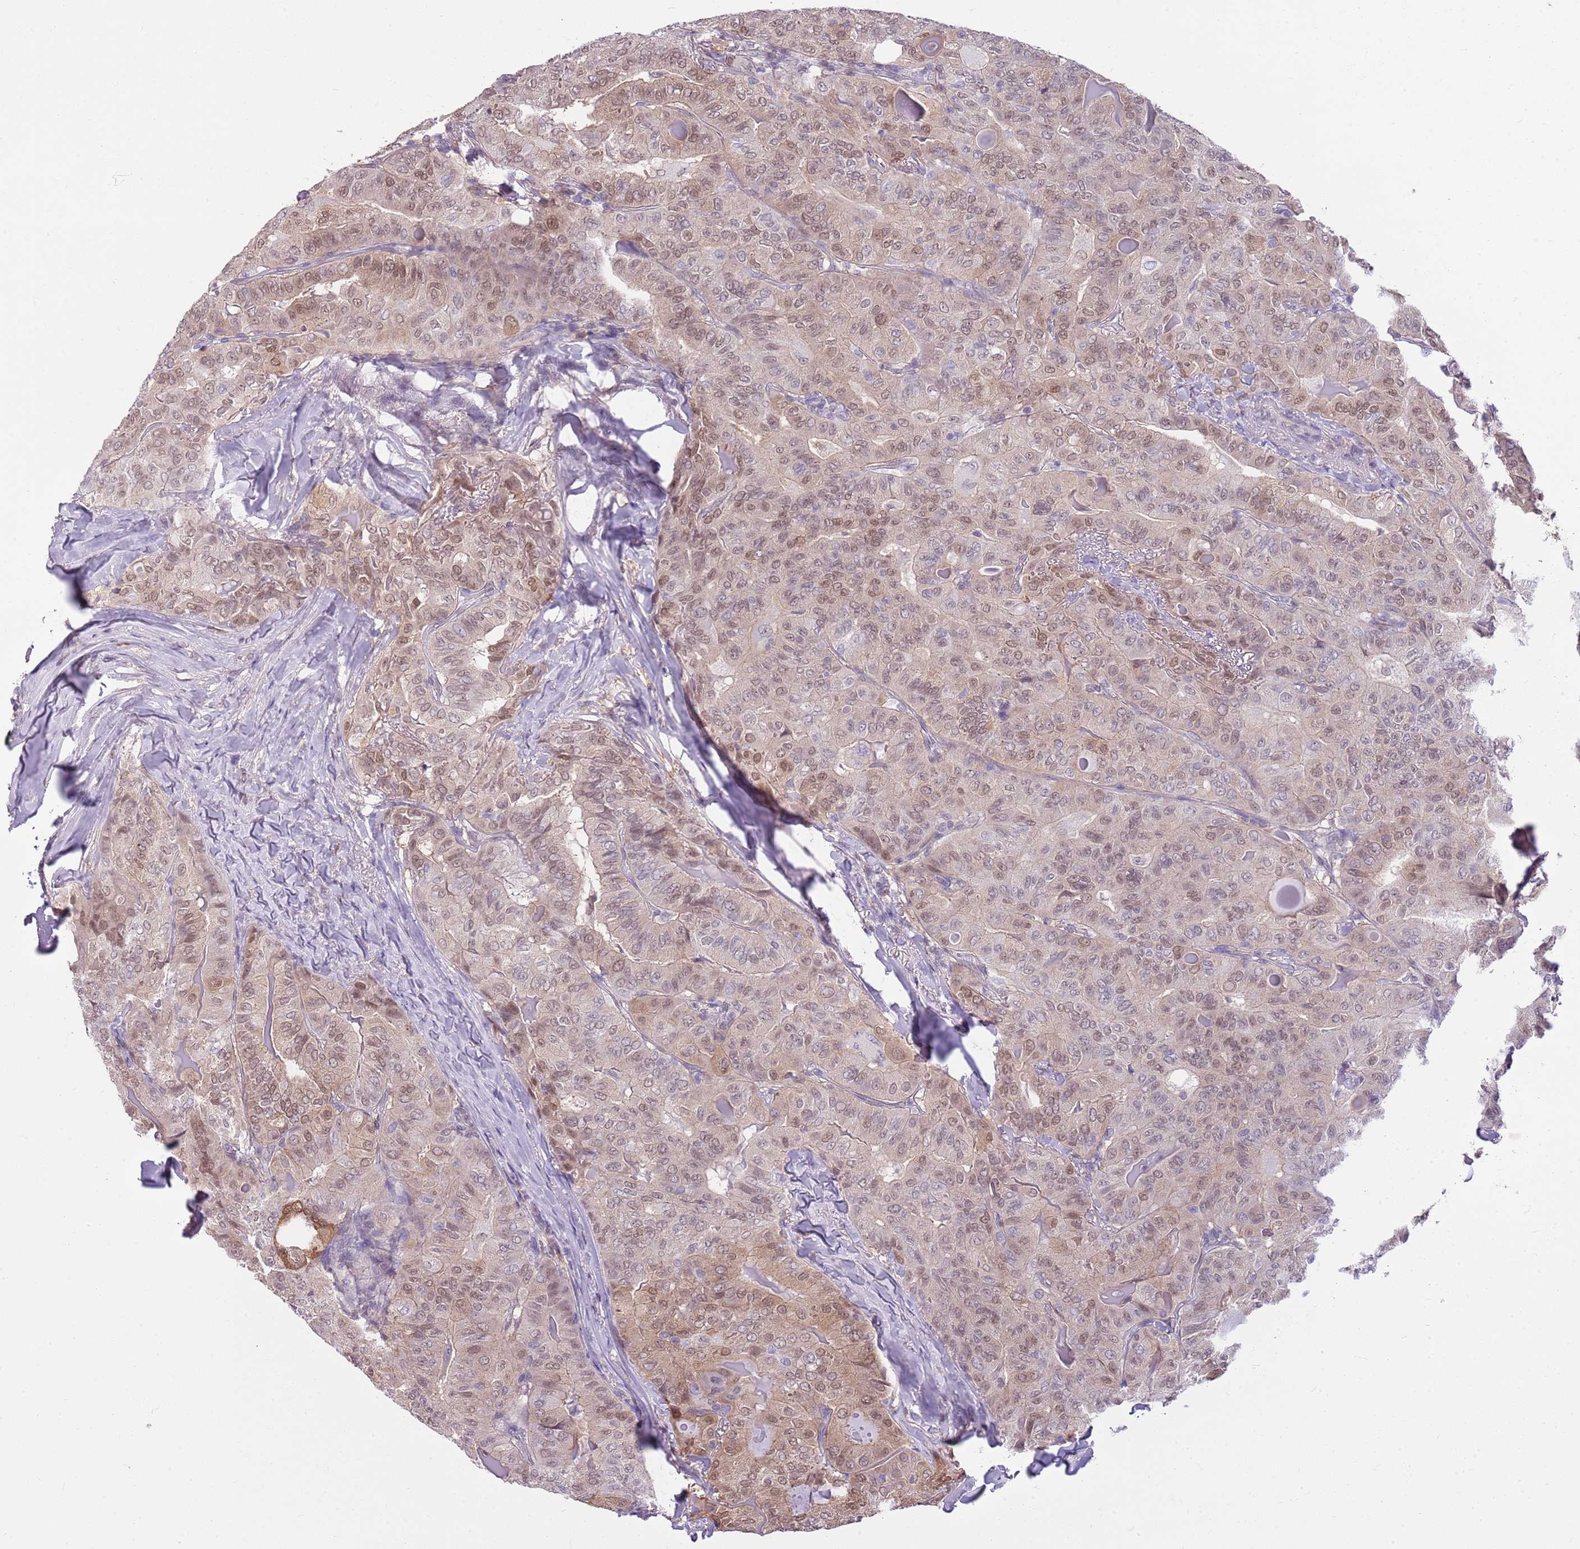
{"staining": {"intensity": "moderate", "quantity": "25%-75%", "location": "nuclear"}, "tissue": "thyroid cancer", "cell_type": "Tumor cells", "image_type": "cancer", "snomed": [{"axis": "morphology", "description": "Papillary adenocarcinoma, NOS"}, {"axis": "topography", "description": "Thyroid gland"}], "caption": "This image exhibits IHC staining of human papillary adenocarcinoma (thyroid), with medium moderate nuclear expression in about 25%-75% of tumor cells.", "gene": "DHX32", "patient": {"sex": "female", "age": 68}}